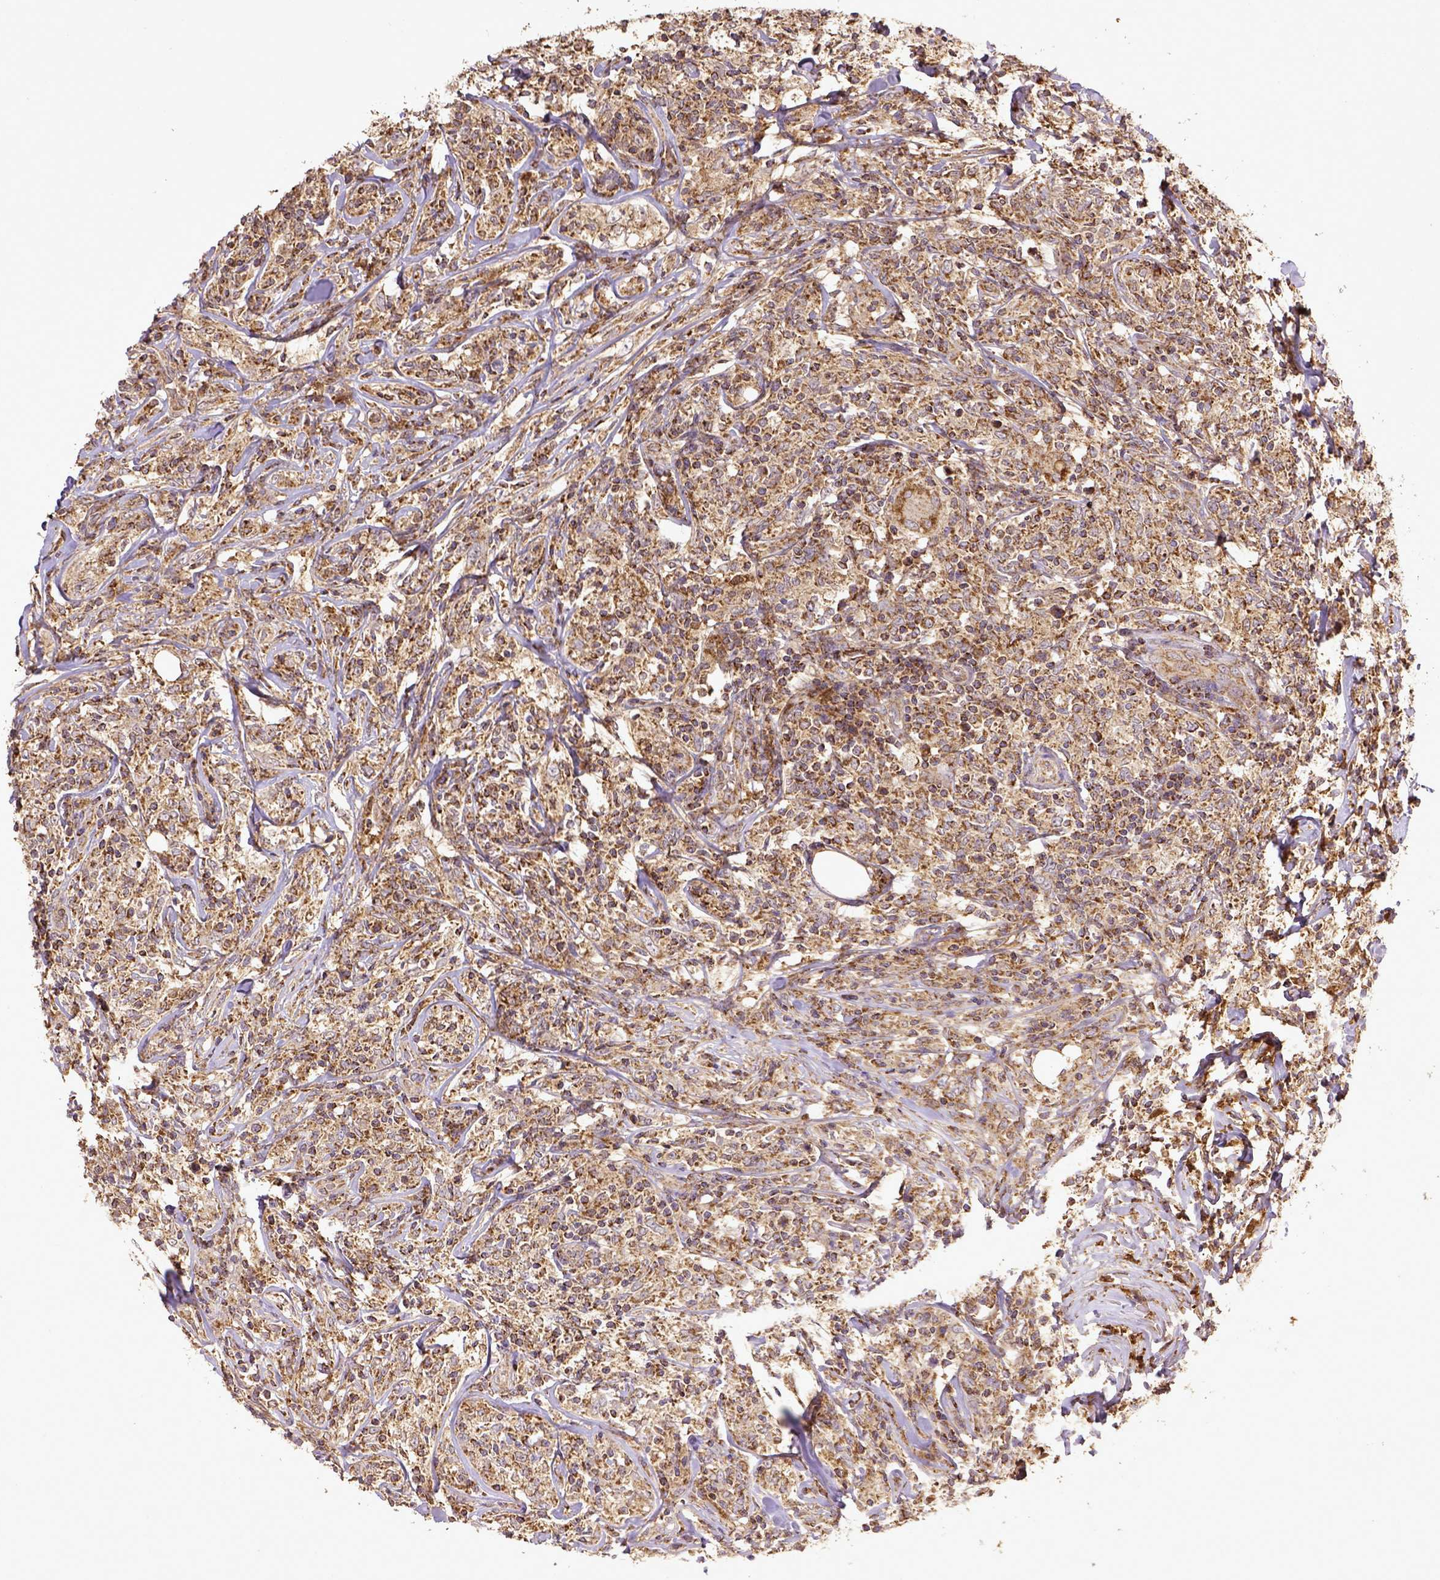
{"staining": {"intensity": "moderate", "quantity": ">75%", "location": "cytoplasmic/membranous"}, "tissue": "lymphoma", "cell_type": "Tumor cells", "image_type": "cancer", "snomed": [{"axis": "morphology", "description": "Malignant lymphoma, non-Hodgkin's type, High grade"}, {"axis": "topography", "description": "Lymph node"}], "caption": "Tumor cells show moderate cytoplasmic/membranous positivity in approximately >75% of cells in lymphoma.", "gene": "MT-CO1", "patient": {"sex": "female", "age": 84}}